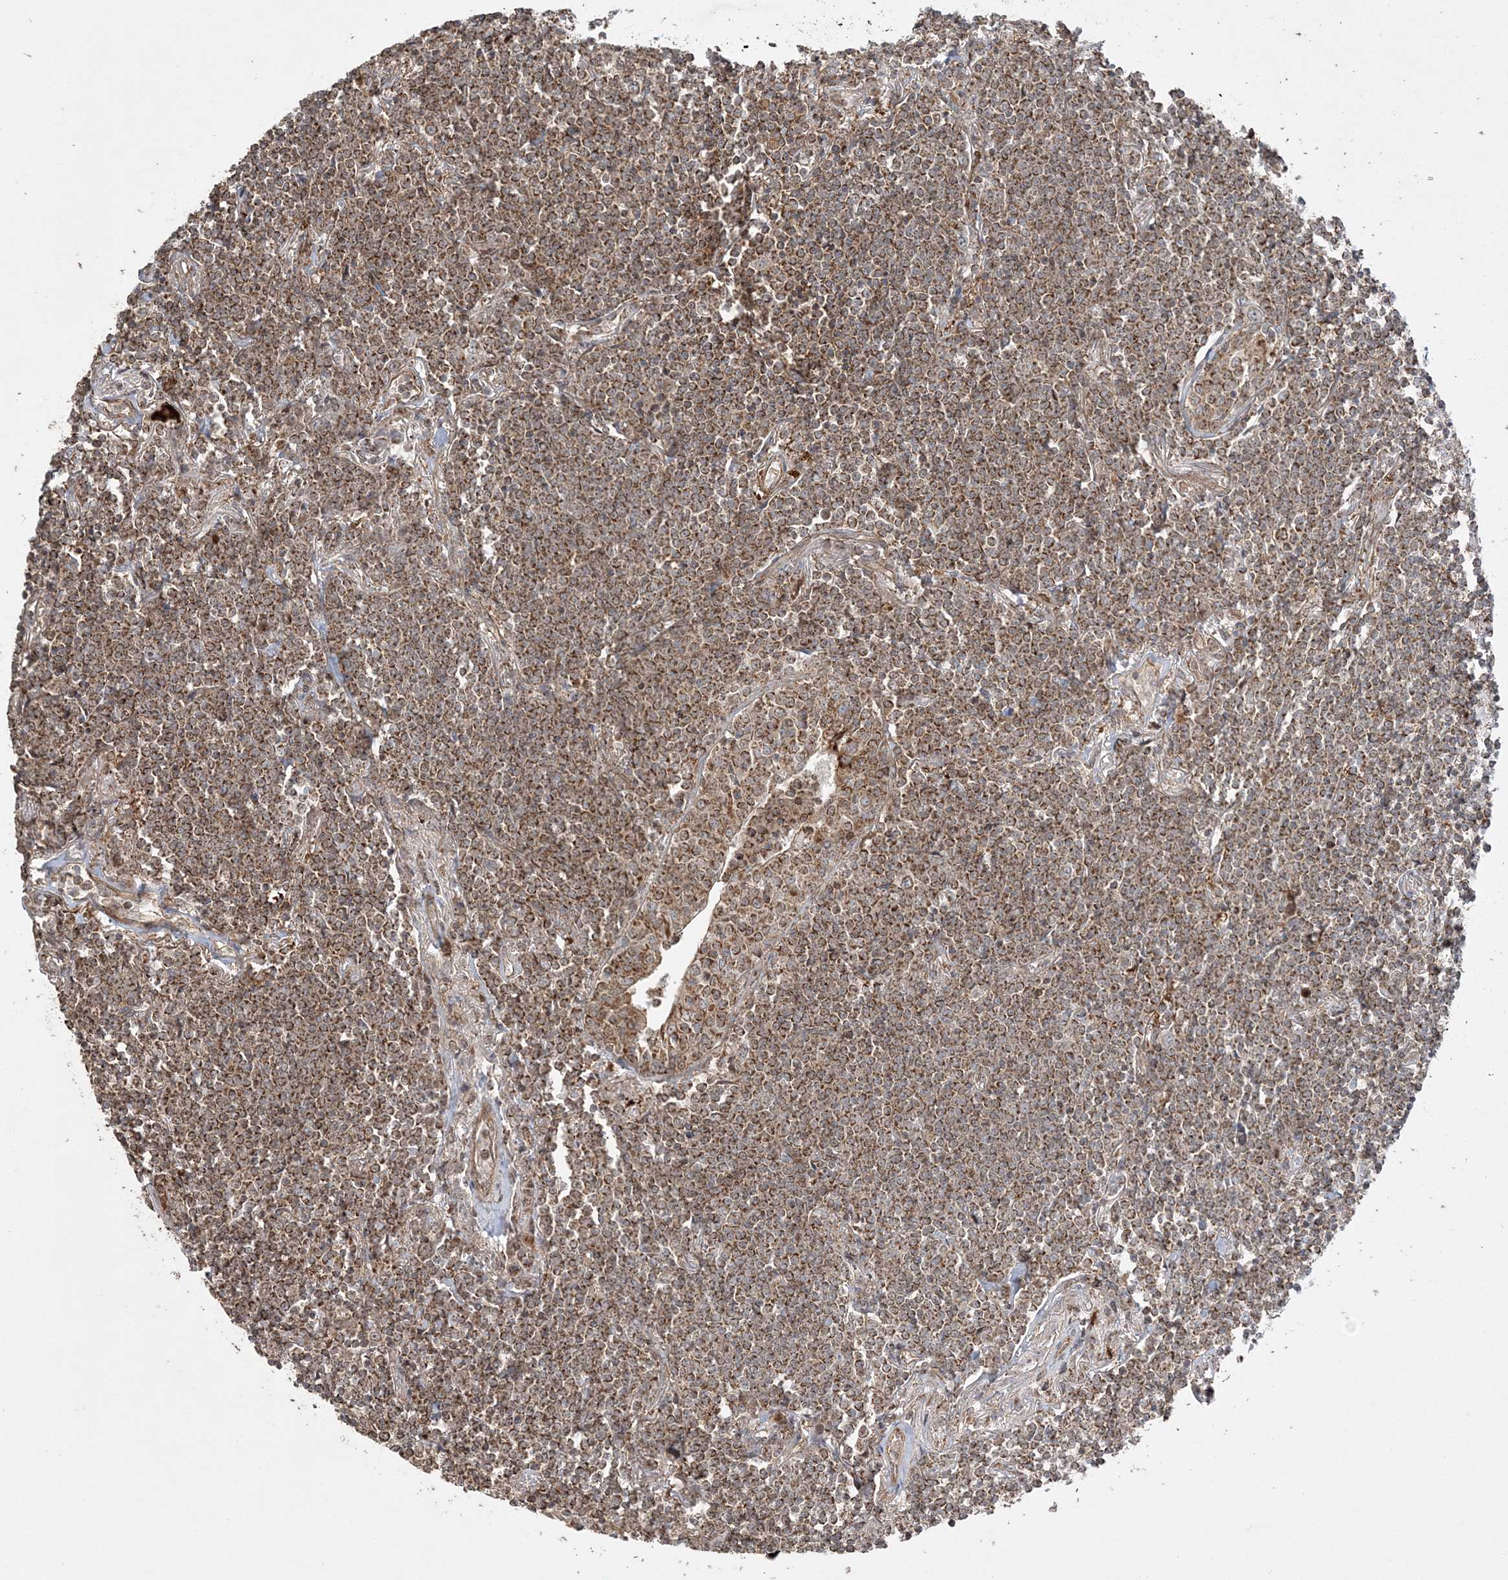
{"staining": {"intensity": "moderate", "quantity": ">75%", "location": "cytoplasmic/membranous"}, "tissue": "lymphoma", "cell_type": "Tumor cells", "image_type": "cancer", "snomed": [{"axis": "morphology", "description": "Malignant lymphoma, non-Hodgkin's type, Low grade"}, {"axis": "topography", "description": "Lung"}], "caption": "About >75% of tumor cells in human low-grade malignant lymphoma, non-Hodgkin's type display moderate cytoplasmic/membranous protein expression as visualized by brown immunohistochemical staining.", "gene": "SCLT1", "patient": {"sex": "female", "age": 71}}